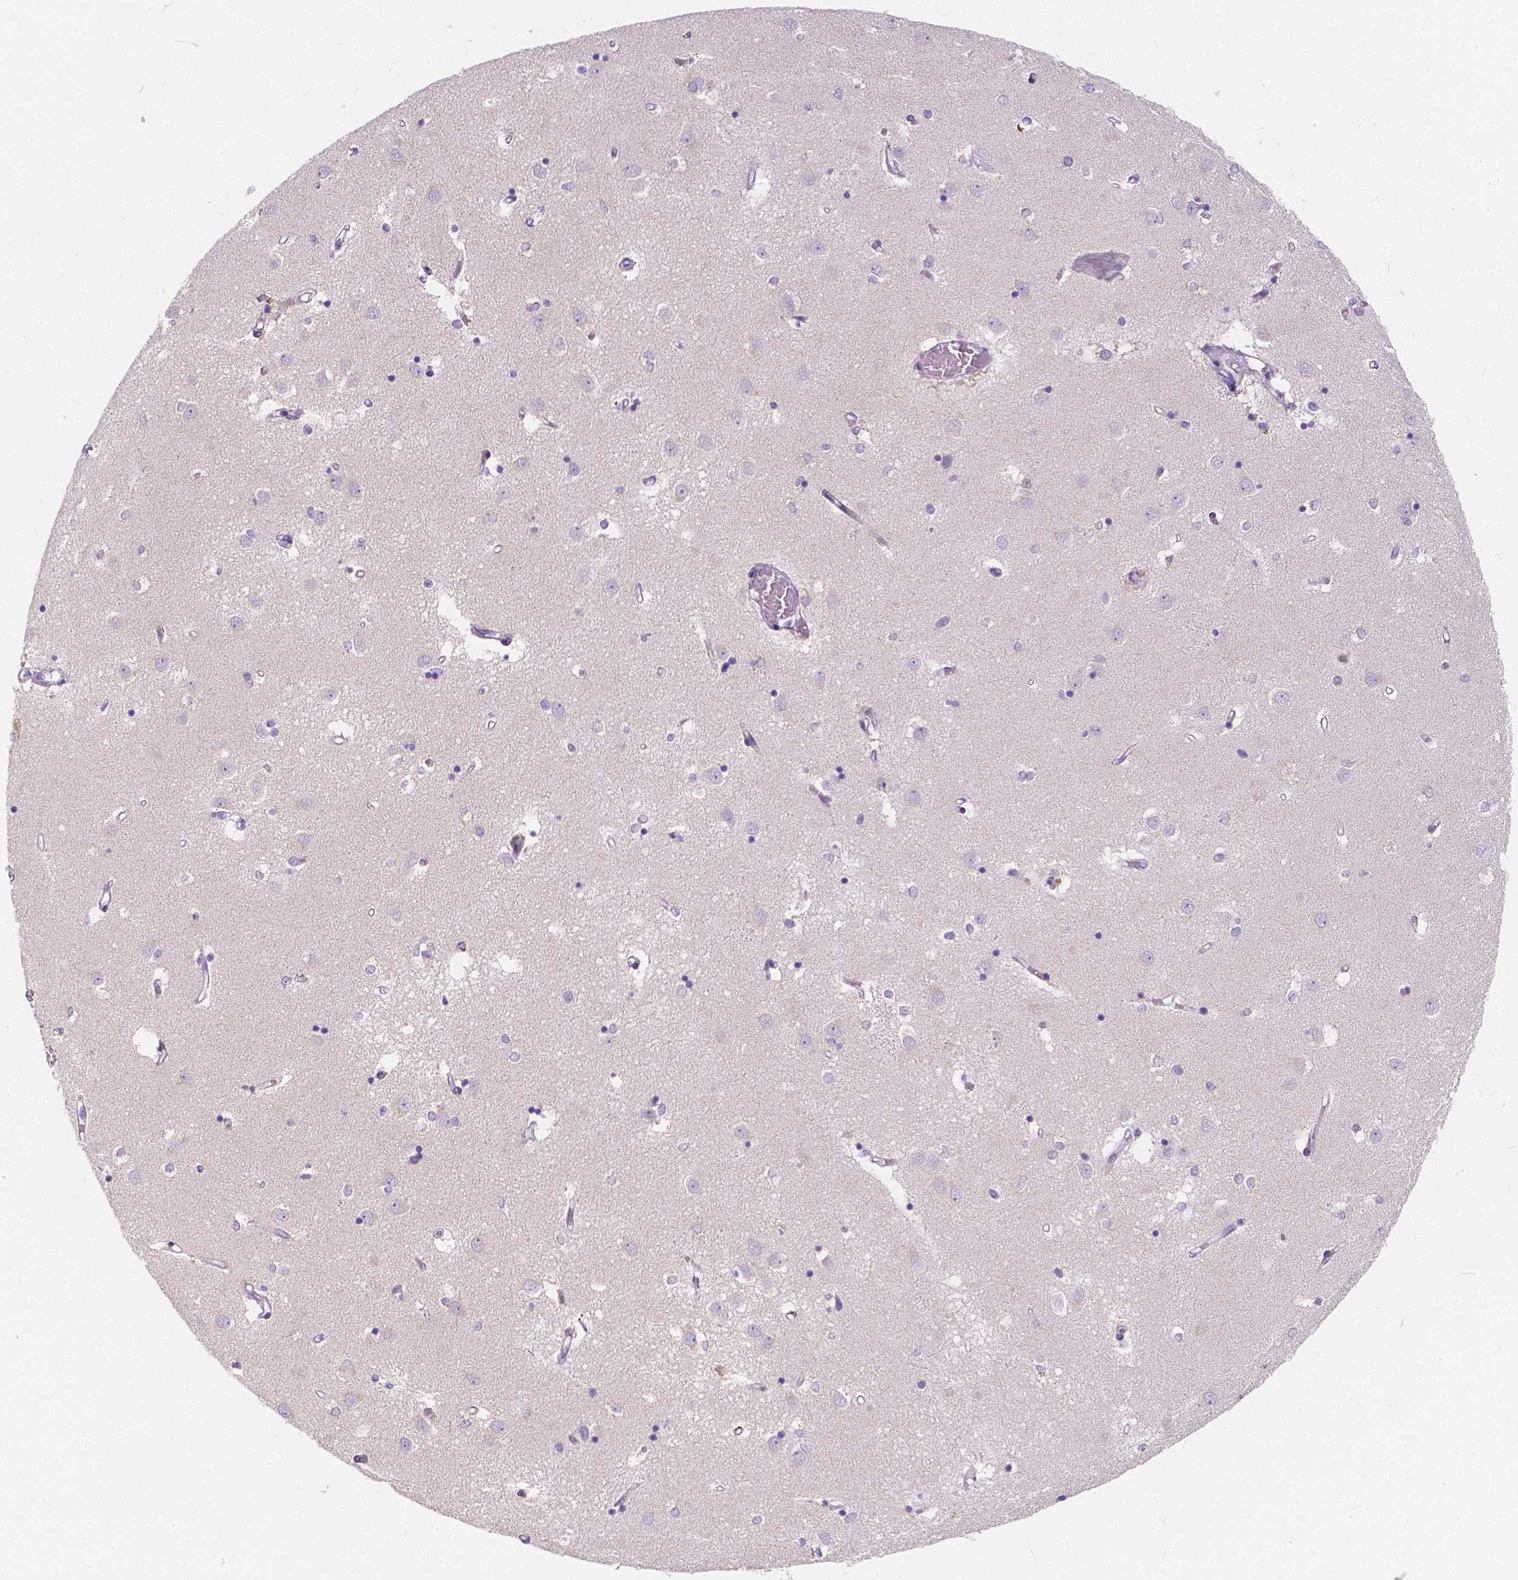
{"staining": {"intensity": "negative", "quantity": "none", "location": "none"}, "tissue": "caudate", "cell_type": "Glial cells", "image_type": "normal", "snomed": [{"axis": "morphology", "description": "Normal tissue, NOS"}, {"axis": "topography", "description": "Lateral ventricle wall"}], "caption": "A high-resolution histopathology image shows immunohistochemistry (IHC) staining of unremarkable caudate, which reveals no significant positivity in glial cells.", "gene": "RNF186", "patient": {"sex": "male", "age": 54}}